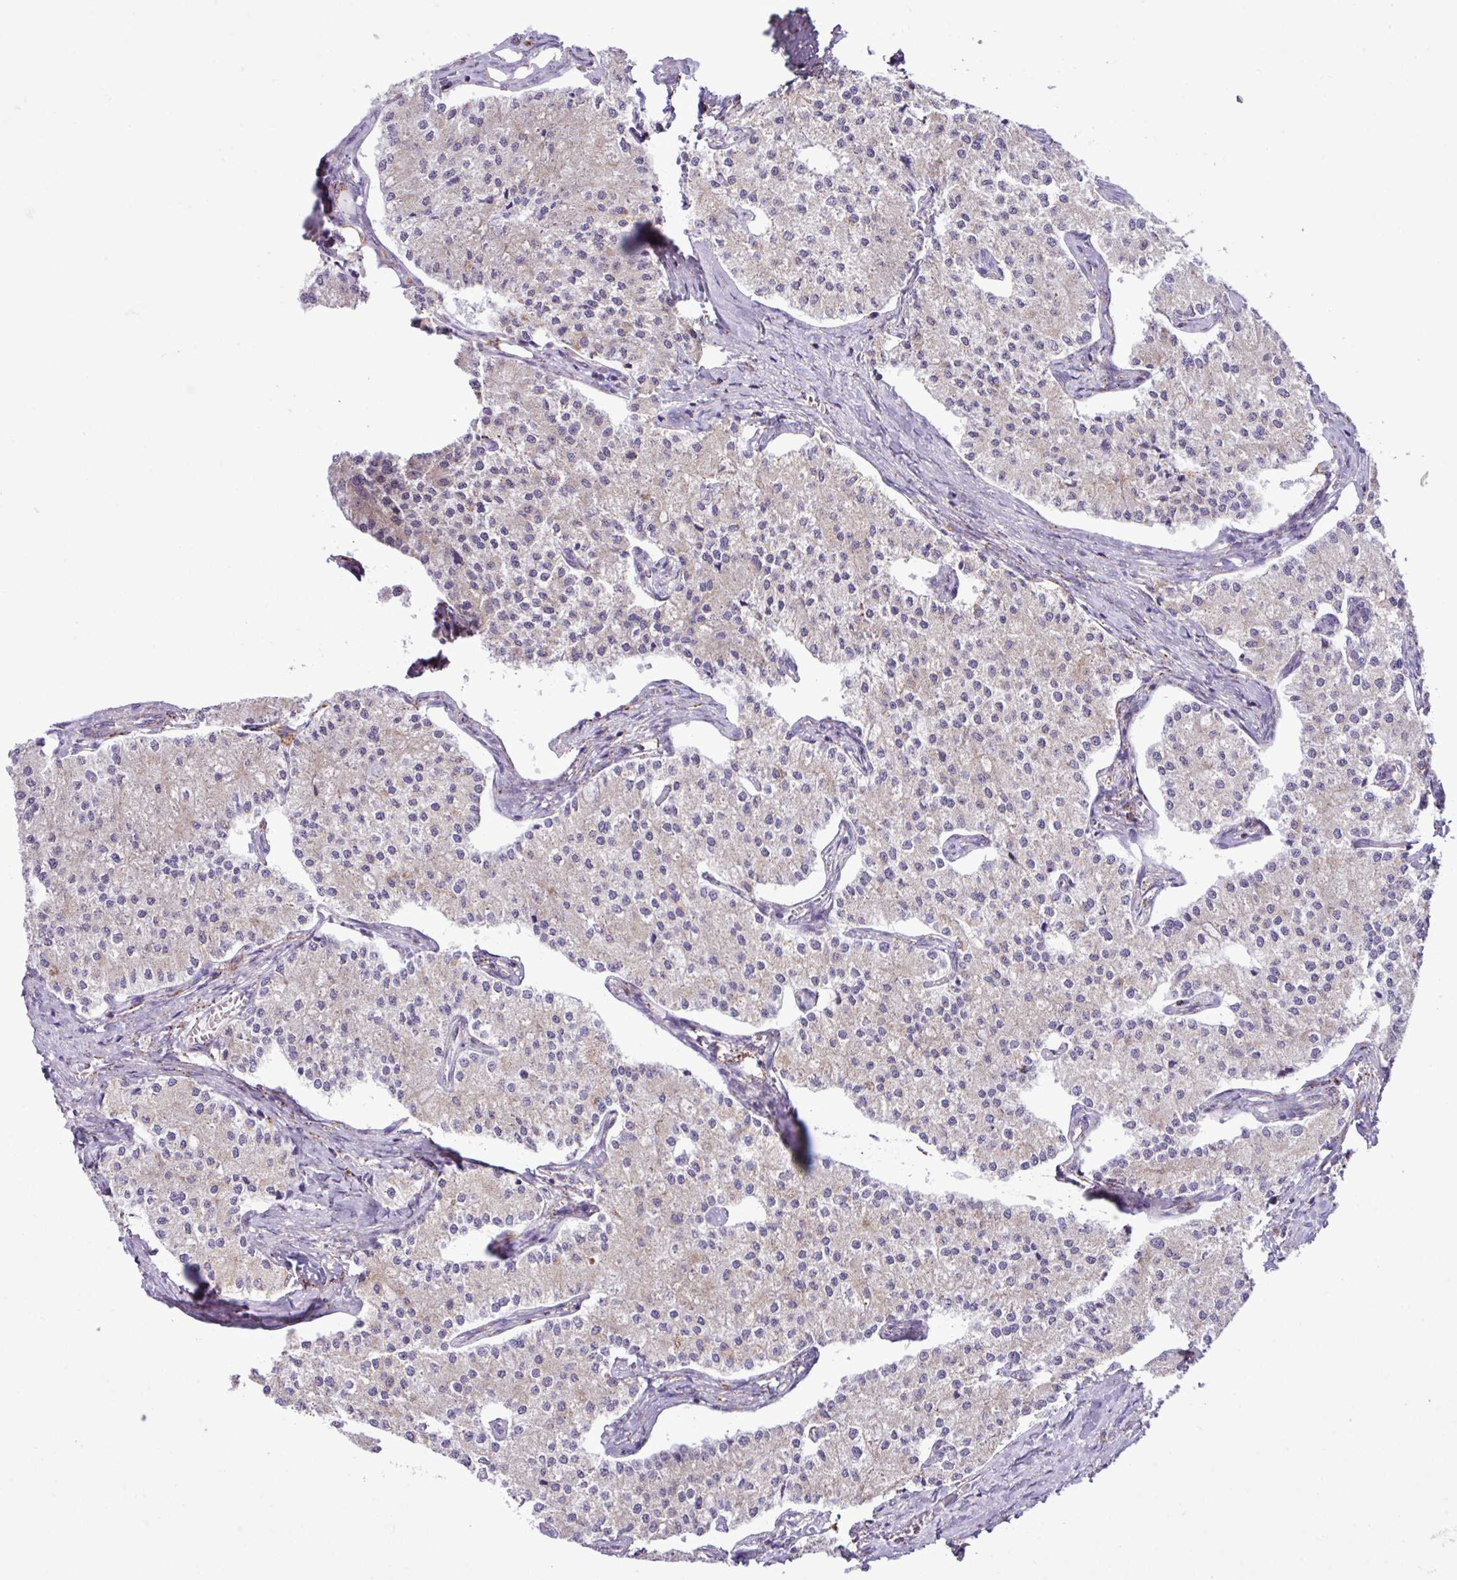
{"staining": {"intensity": "negative", "quantity": "none", "location": "none"}, "tissue": "carcinoid", "cell_type": "Tumor cells", "image_type": "cancer", "snomed": [{"axis": "morphology", "description": "Carcinoid, malignant, NOS"}, {"axis": "topography", "description": "Colon"}], "caption": "Carcinoid stained for a protein using IHC displays no staining tumor cells.", "gene": "SGPP1", "patient": {"sex": "female", "age": 52}}